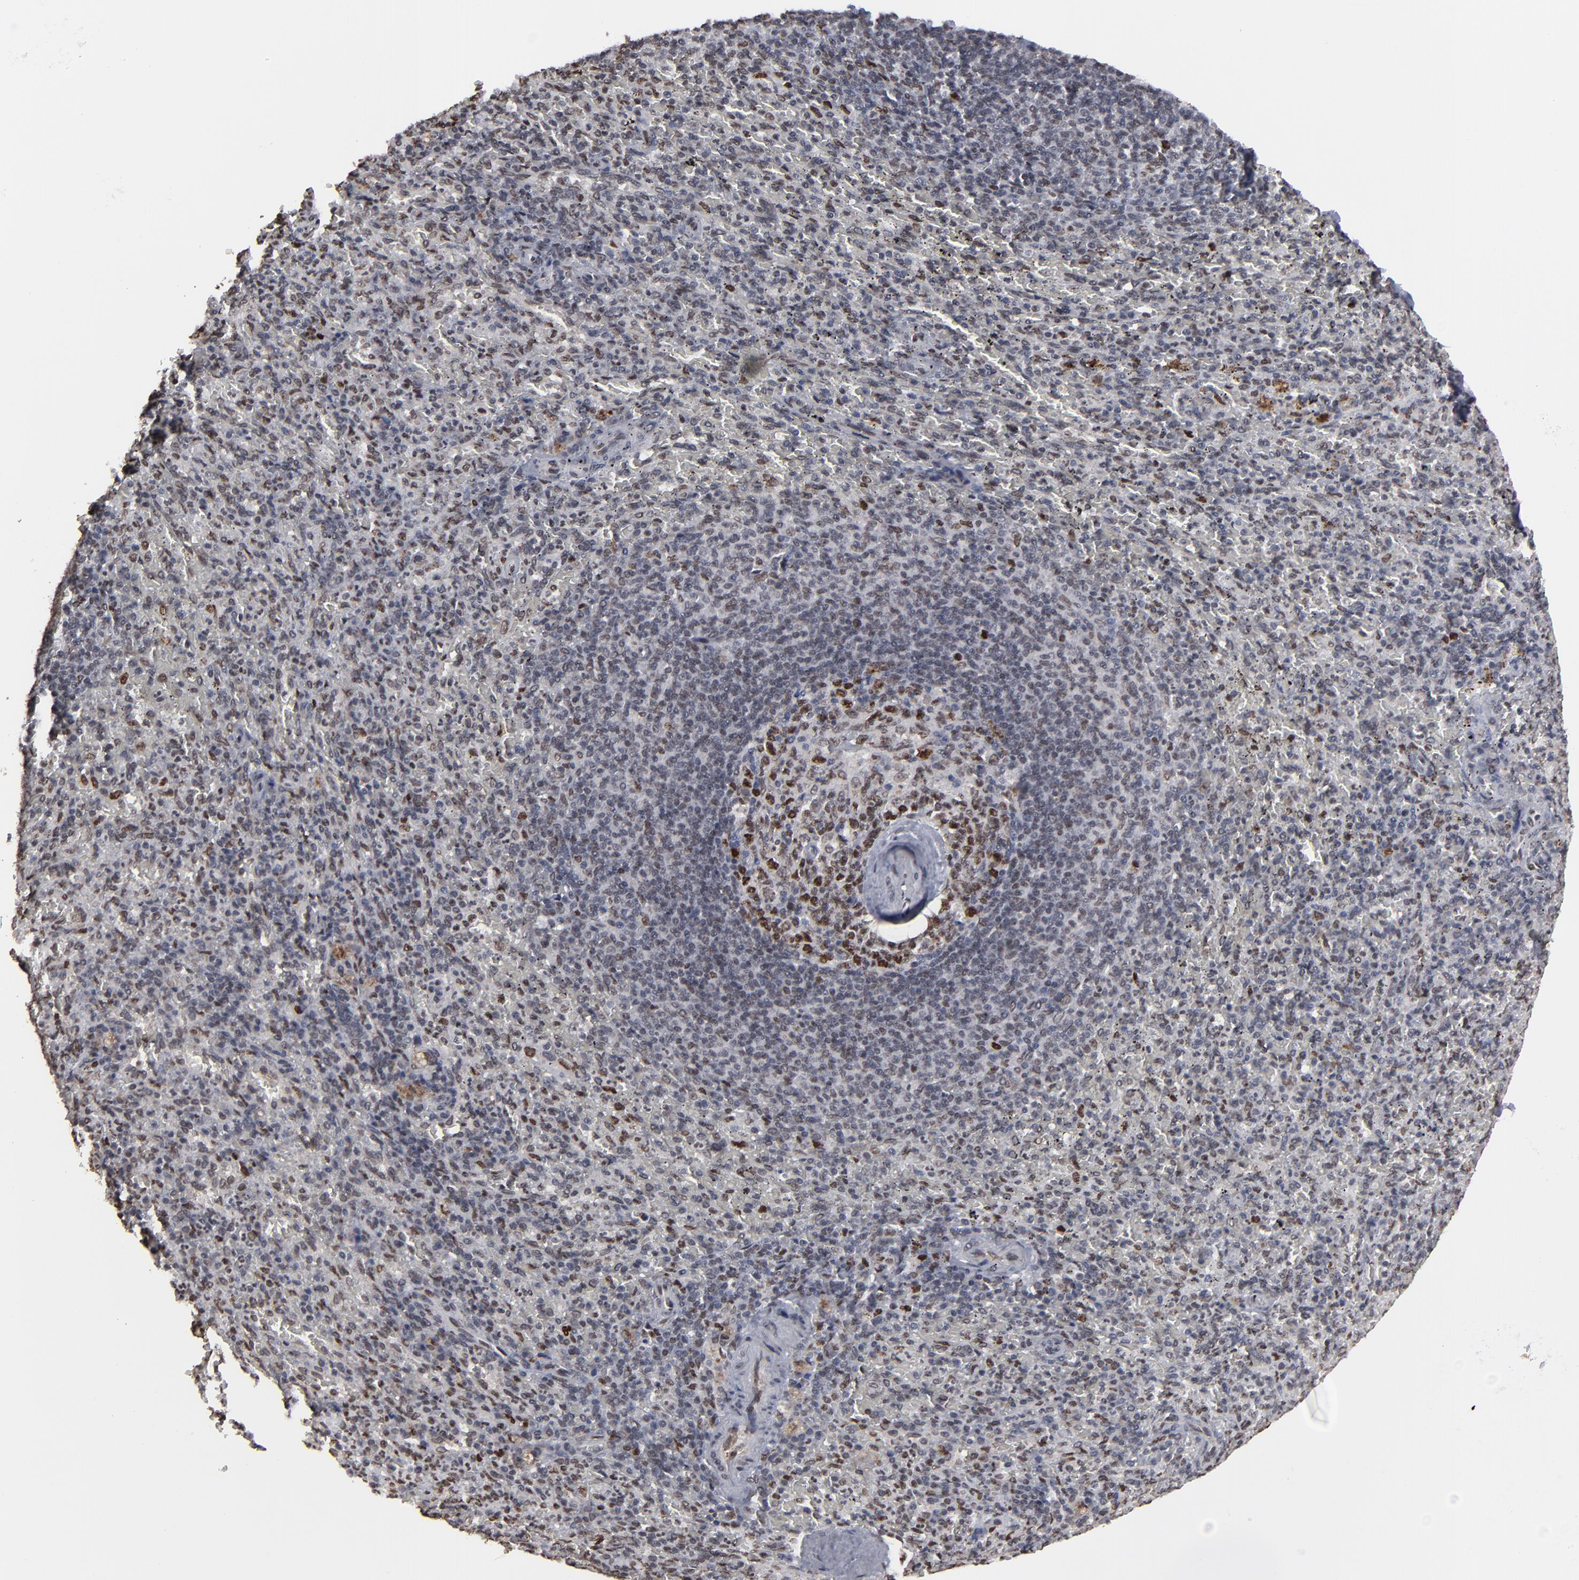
{"staining": {"intensity": "weak", "quantity": "<25%", "location": "nuclear"}, "tissue": "spleen", "cell_type": "Cells in red pulp", "image_type": "normal", "snomed": [{"axis": "morphology", "description": "Normal tissue, NOS"}, {"axis": "topography", "description": "Spleen"}], "caption": "Immunohistochemistry (IHC) micrograph of benign spleen: spleen stained with DAB (3,3'-diaminobenzidine) exhibits no significant protein staining in cells in red pulp.", "gene": "BAZ1A", "patient": {"sex": "female", "age": 43}}